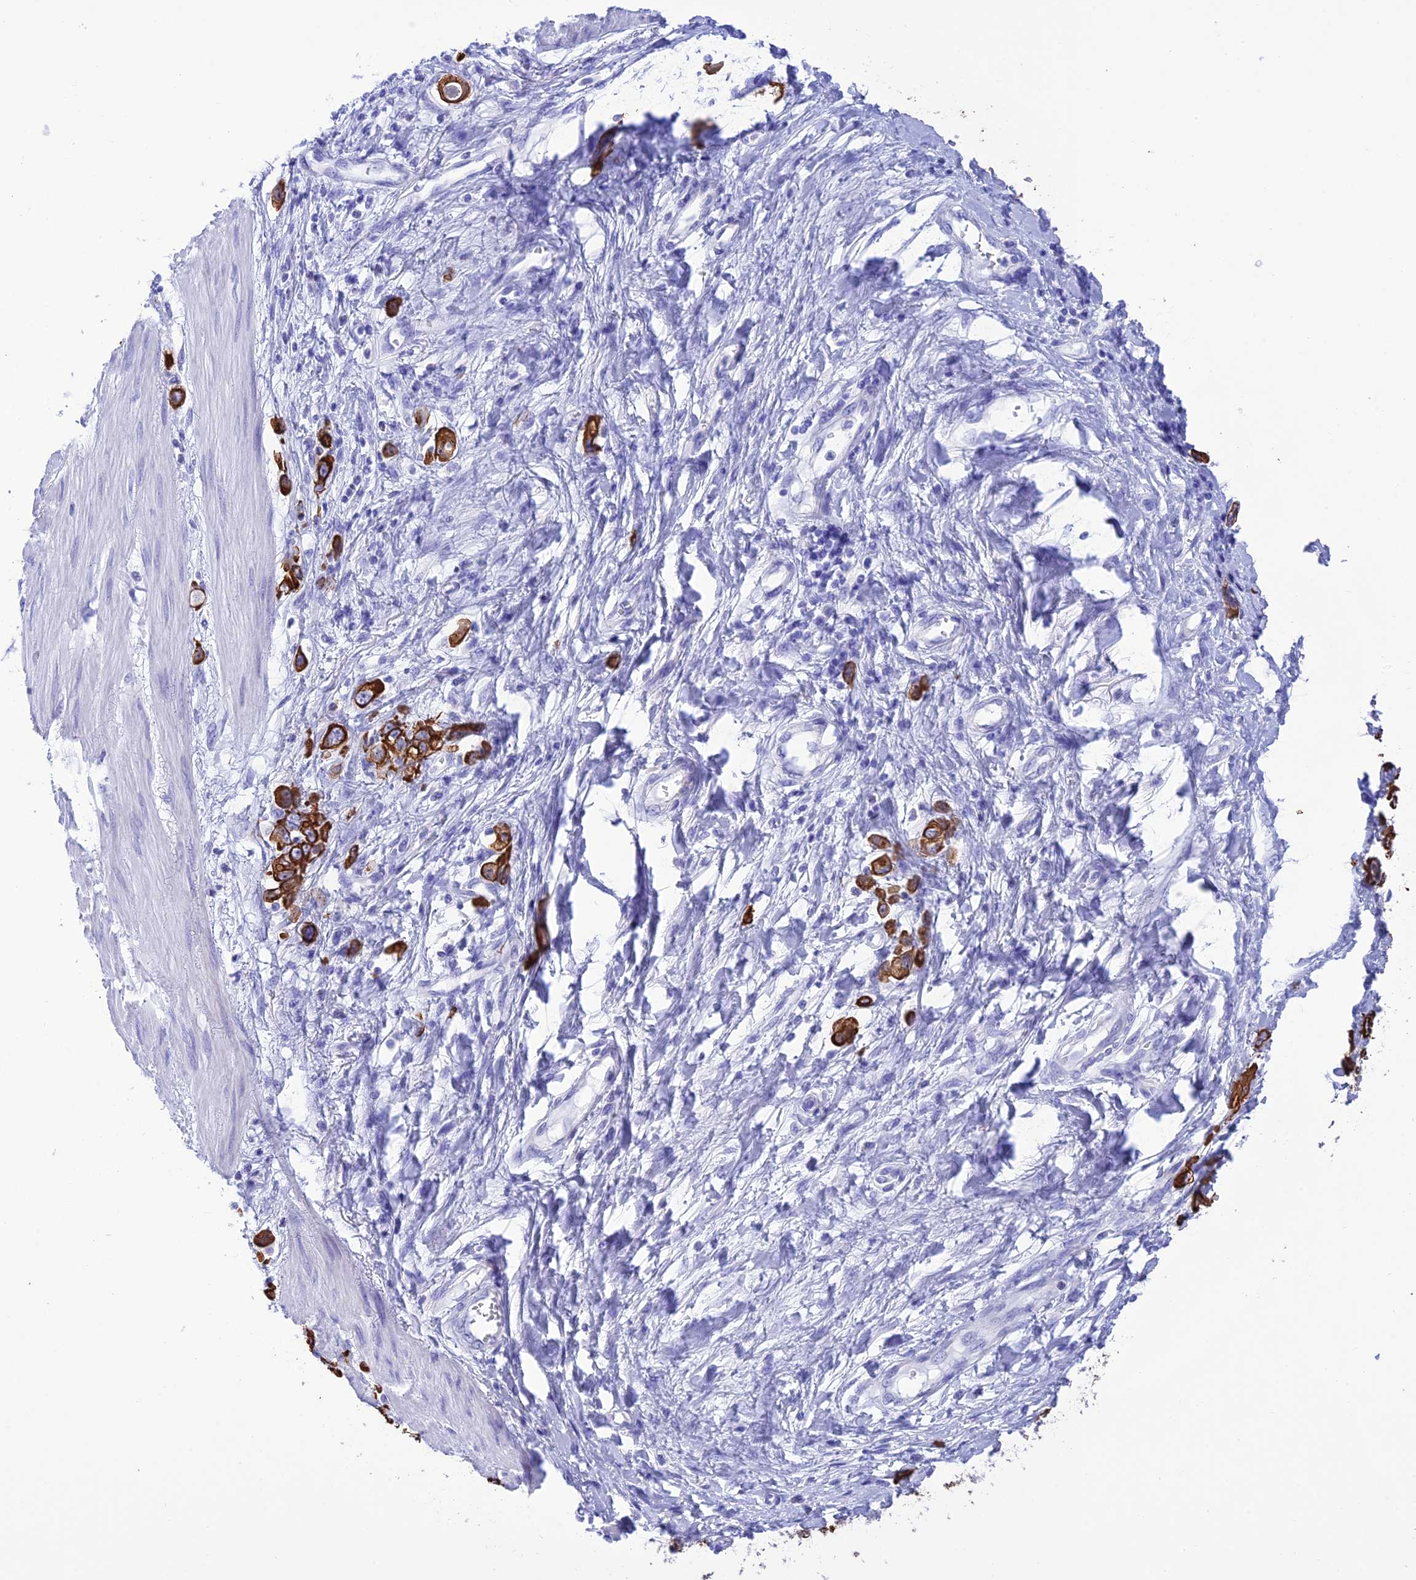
{"staining": {"intensity": "strong", "quantity": ">75%", "location": "cytoplasmic/membranous"}, "tissue": "stomach cancer", "cell_type": "Tumor cells", "image_type": "cancer", "snomed": [{"axis": "morphology", "description": "Adenocarcinoma, NOS"}, {"axis": "topography", "description": "Stomach"}], "caption": "Immunohistochemical staining of stomach cancer (adenocarcinoma) shows high levels of strong cytoplasmic/membranous protein expression in approximately >75% of tumor cells.", "gene": "VPS52", "patient": {"sex": "female", "age": 76}}